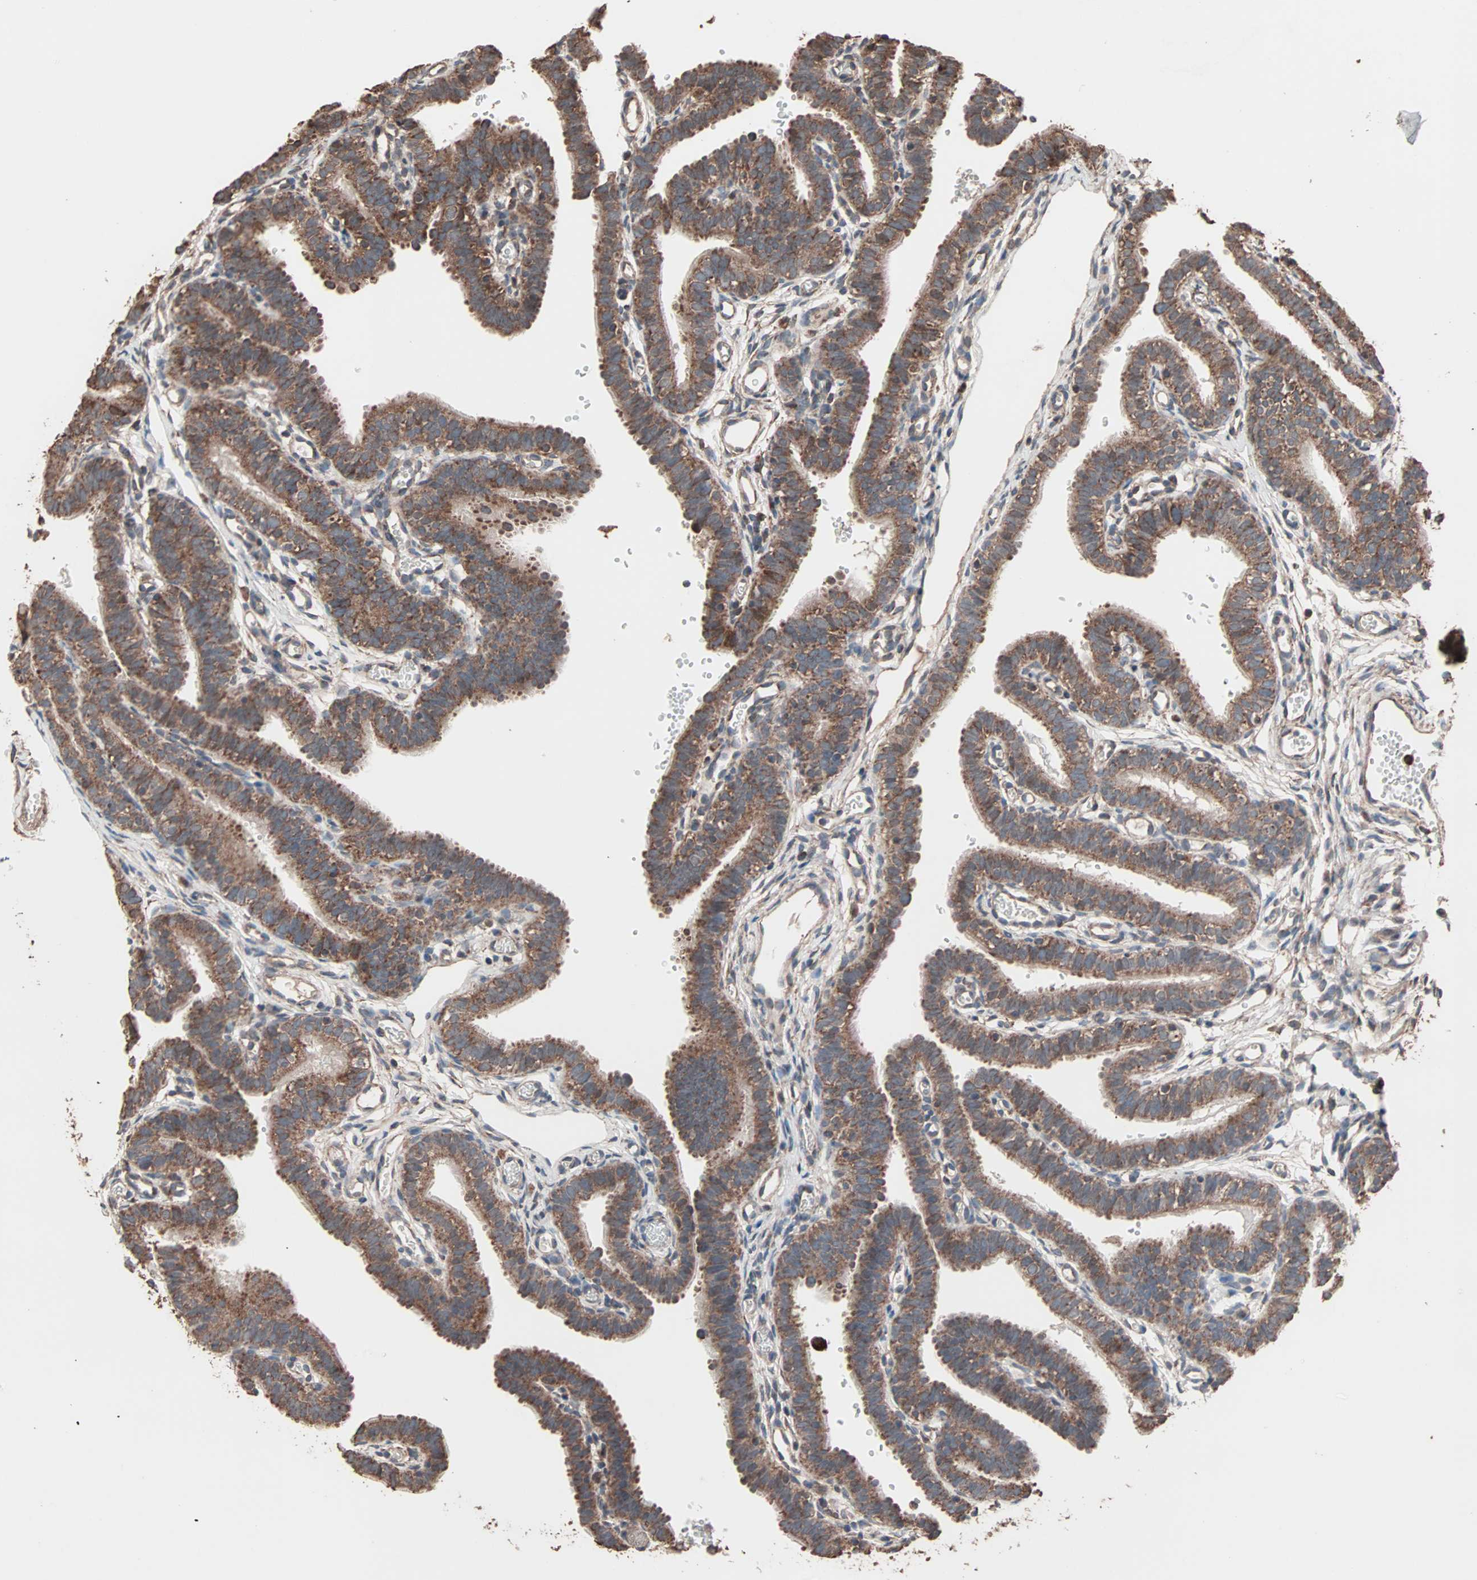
{"staining": {"intensity": "moderate", "quantity": ">75%", "location": "cytoplasmic/membranous"}, "tissue": "fallopian tube", "cell_type": "Glandular cells", "image_type": "normal", "snomed": [{"axis": "morphology", "description": "Normal tissue, NOS"}, {"axis": "topography", "description": "Fallopian tube"}, {"axis": "topography", "description": "Placenta"}], "caption": "Protein staining reveals moderate cytoplasmic/membranous staining in about >75% of glandular cells in benign fallopian tube. (DAB (3,3'-diaminobenzidine) = brown stain, brightfield microscopy at high magnification).", "gene": "MRPL2", "patient": {"sex": "female", "age": 34}}